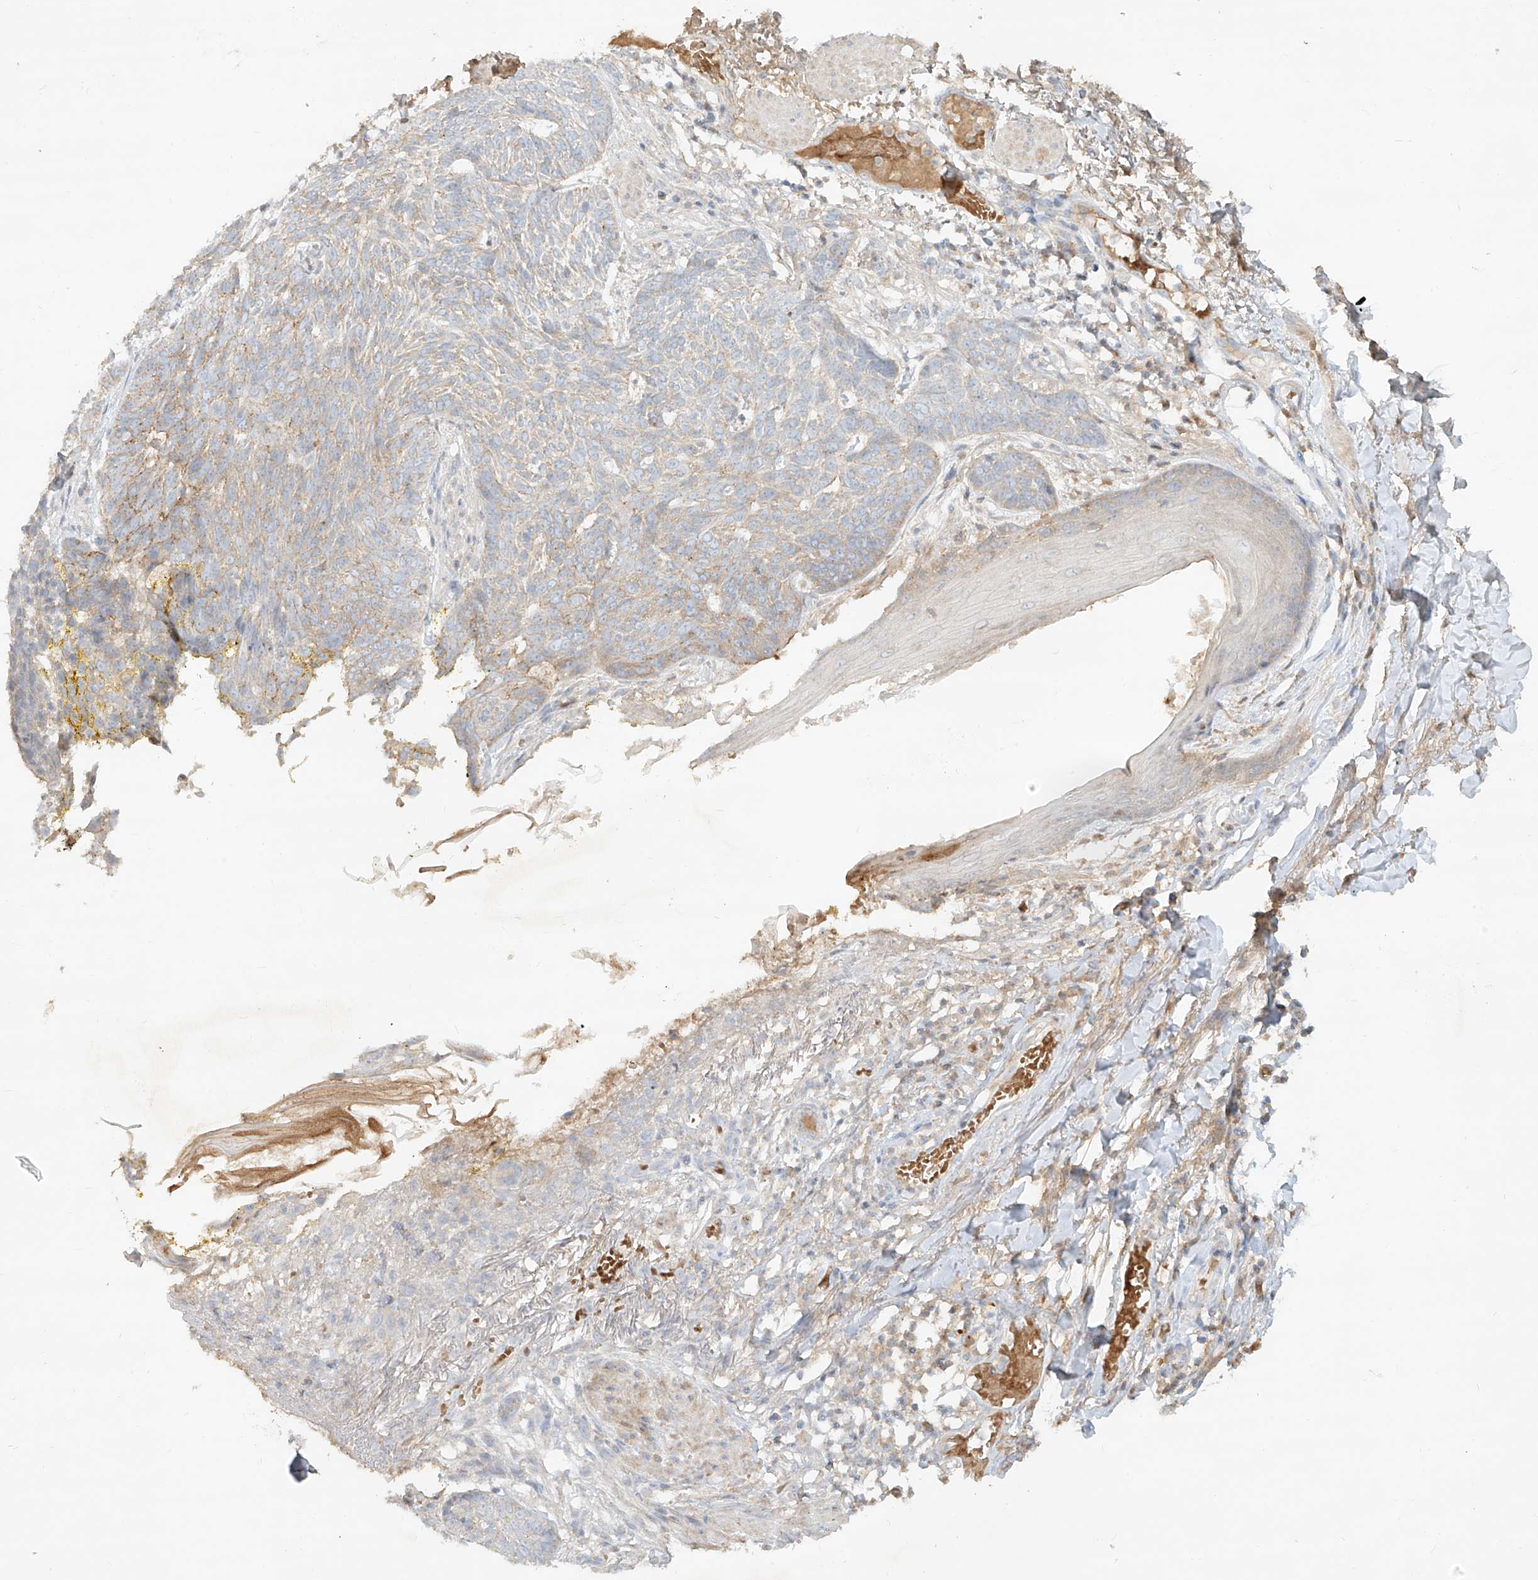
{"staining": {"intensity": "negative", "quantity": "none", "location": "none"}, "tissue": "skin cancer", "cell_type": "Tumor cells", "image_type": "cancer", "snomed": [{"axis": "morphology", "description": "Normal tissue, NOS"}, {"axis": "morphology", "description": "Basal cell carcinoma"}, {"axis": "topography", "description": "Skin"}], "caption": "The photomicrograph demonstrates no staining of tumor cells in skin basal cell carcinoma.", "gene": "KPNA7", "patient": {"sex": "male", "age": 64}}